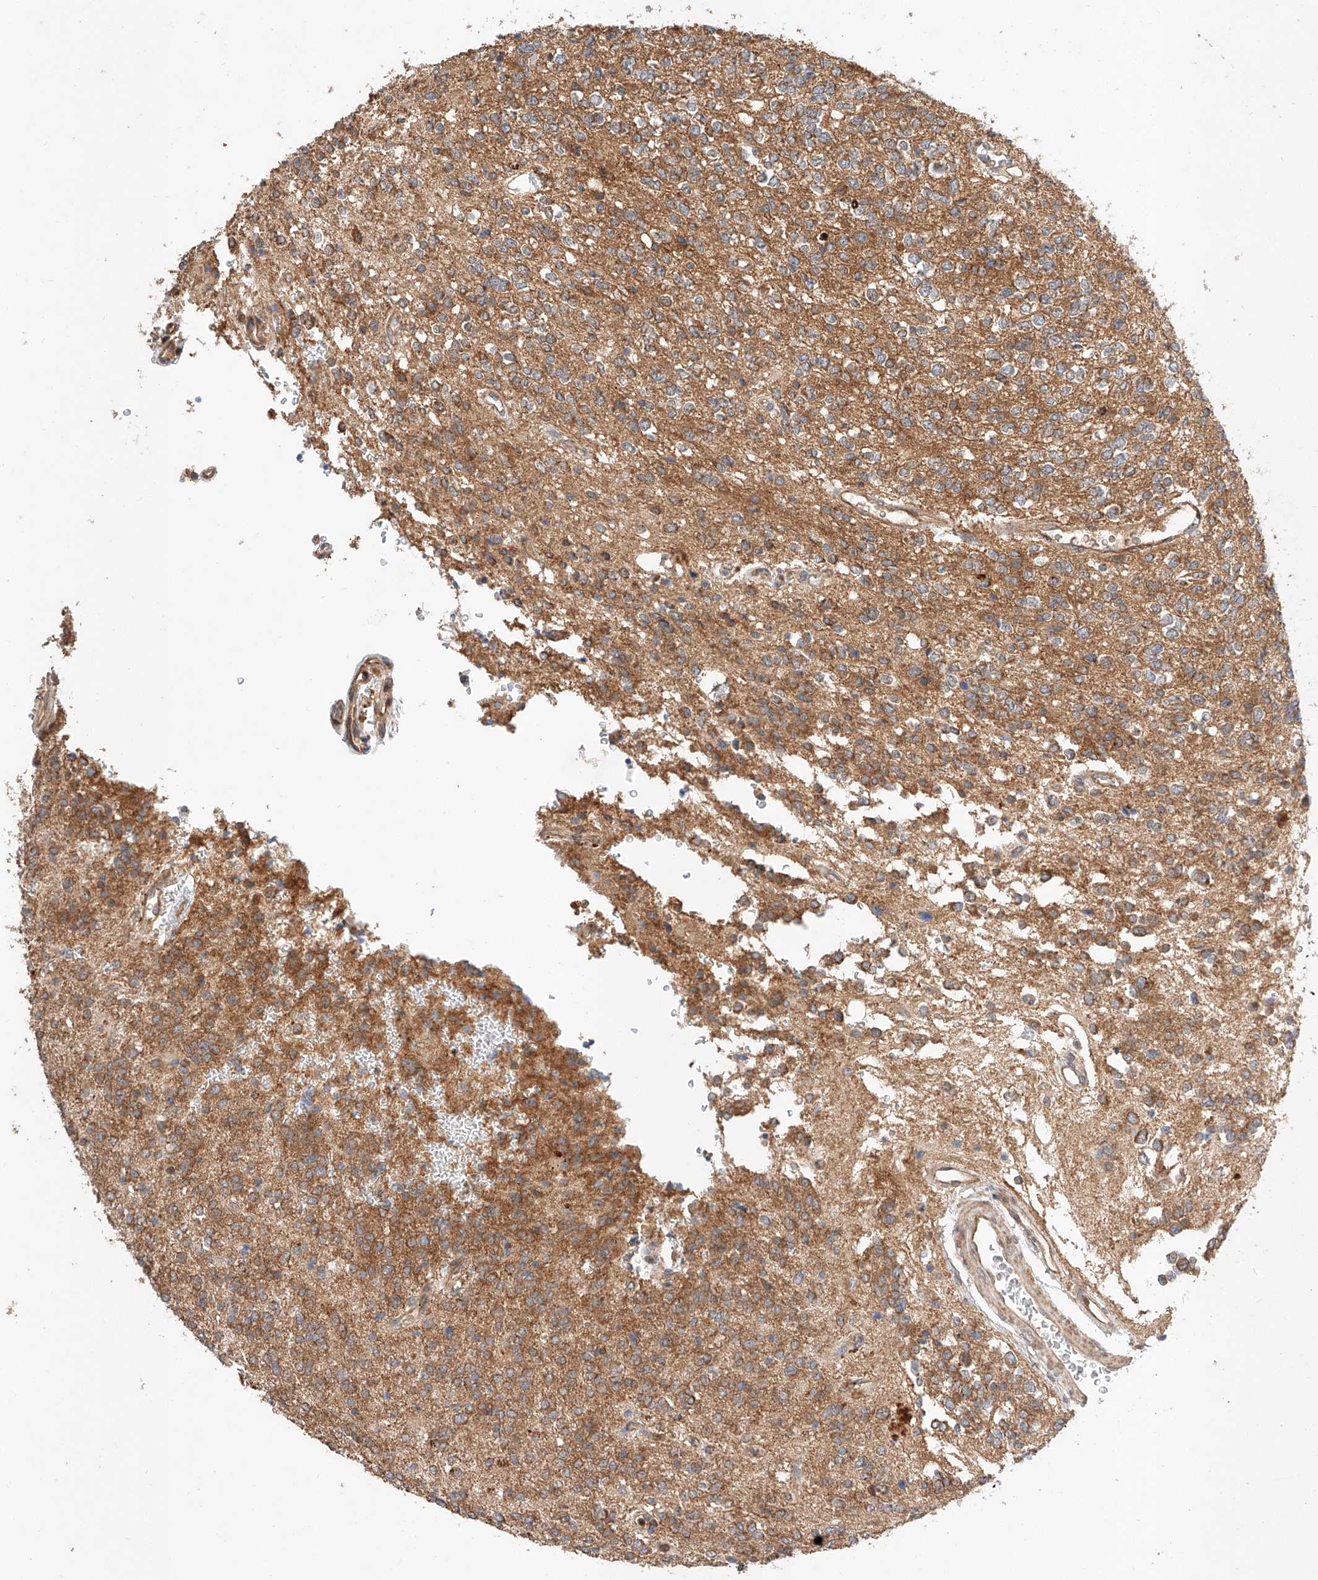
{"staining": {"intensity": "moderate", "quantity": ">75%", "location": "cytoplasmic/membranous"}, "tissue": "glioma", "cell_type": "Tumor cells", "image_type": "cancer", "snomed": [{"axis": "morphology", "description": "Glioma, malignant, High grade"}, {"axis": "topography", "description": "Brain"}], "caption": "Immunohistochemistry (IHC) micrograph of glioma stained for a protein (brown), which displays medium levels of moderate cytoplasmic/membranous positivity in approximately >75% of tumor cells.", "gene": "RAB23", "patient": {"sex": "male", "age": 34}}